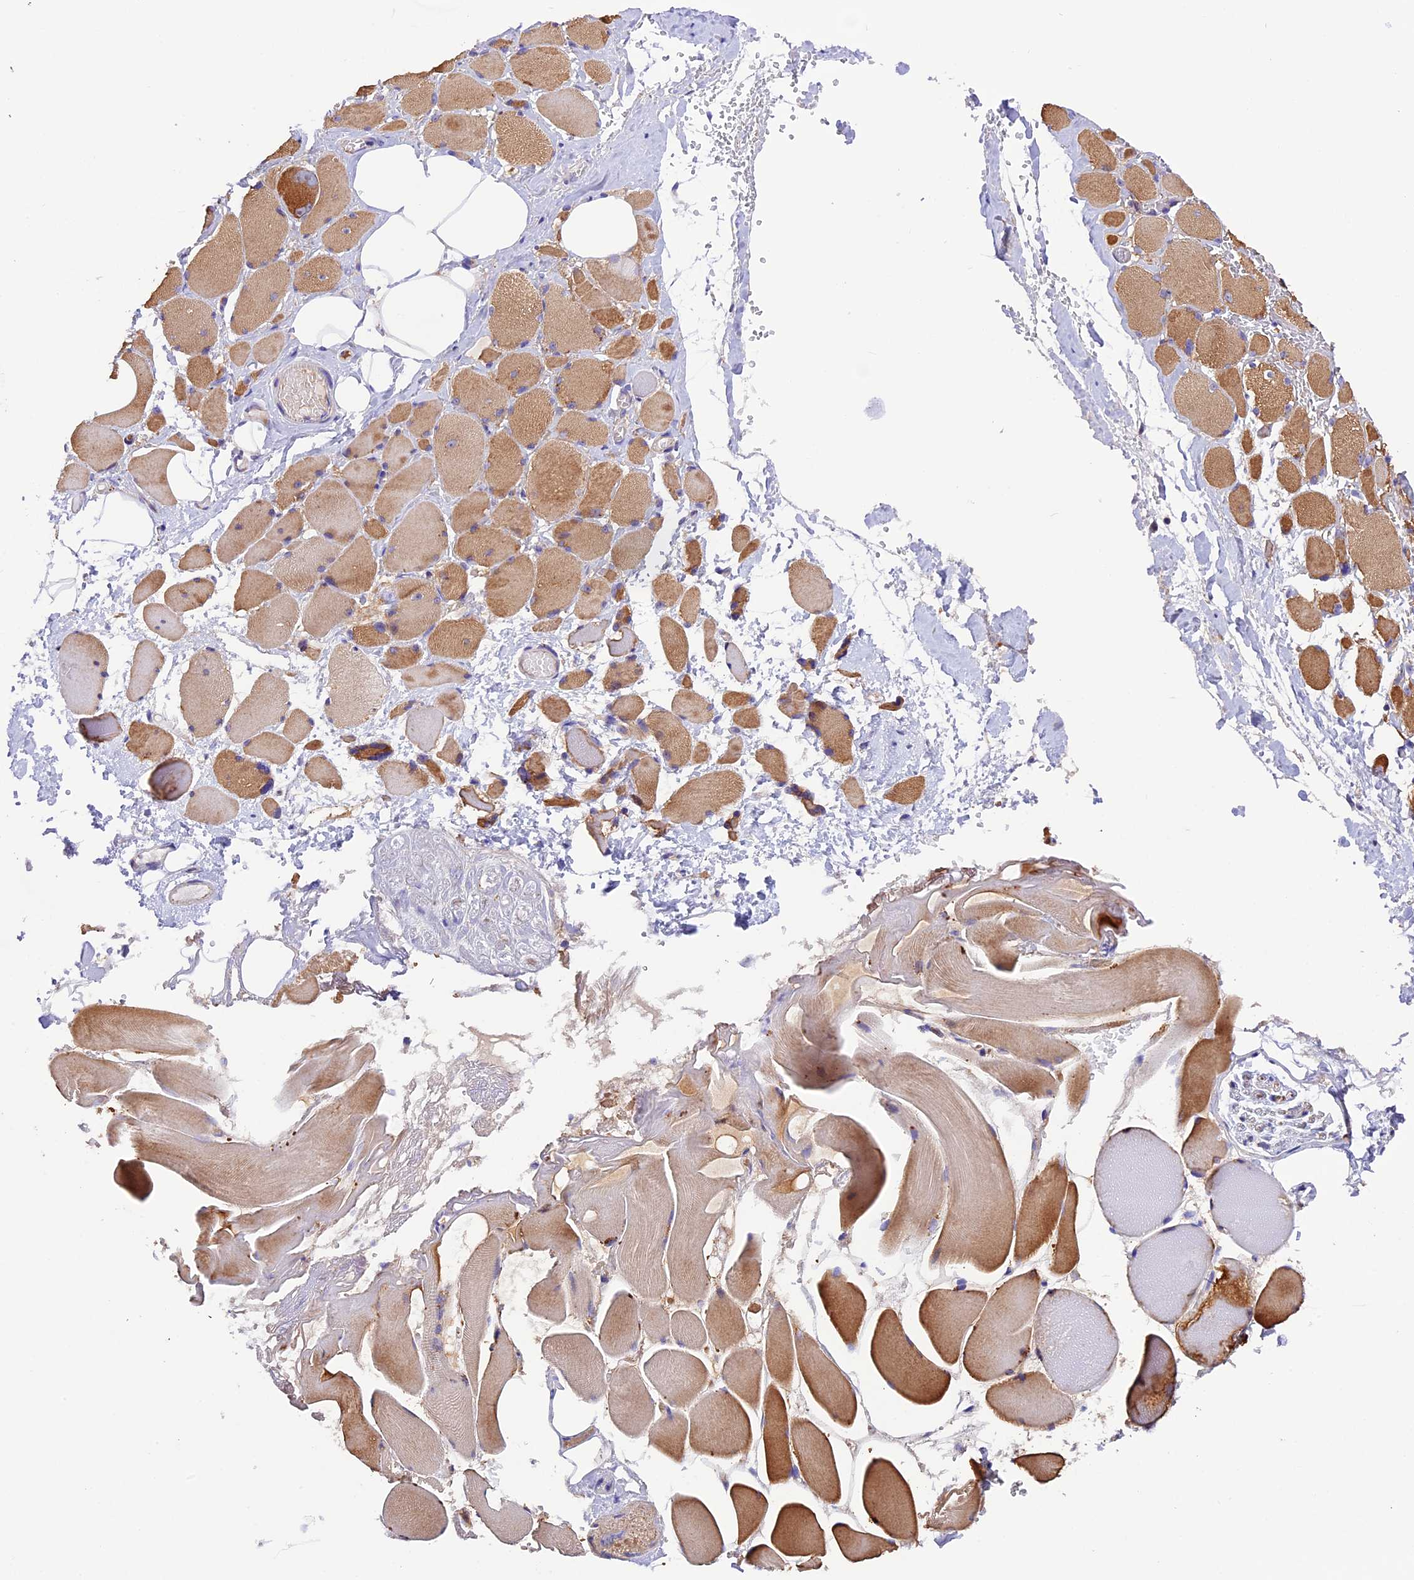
{"staining": {"intensity": "moderate", "quantity": "25%-75%", "location": "cytoplasmic/membranous"}, "tissue": "skeletal muscle", "cell_type": "Myocytes", "image_type": "normal", "snomed": [{"axis": "morphology", "description": "Normal tissue, NOS"}, {"axis": "morphology", "description": "Basal cell carcinoma"}, {"axis": "topography", "description": "Skeletal muscle"}], "caption": "Protein positivity by immunohistochemistry (IHC) displays moderate cytoplasmic/membranous expression in about 25%-75% of myocytes in normal skeletal muscle.", "gene": "METTL22", "patient": {"sex": "female", "age": 64}}